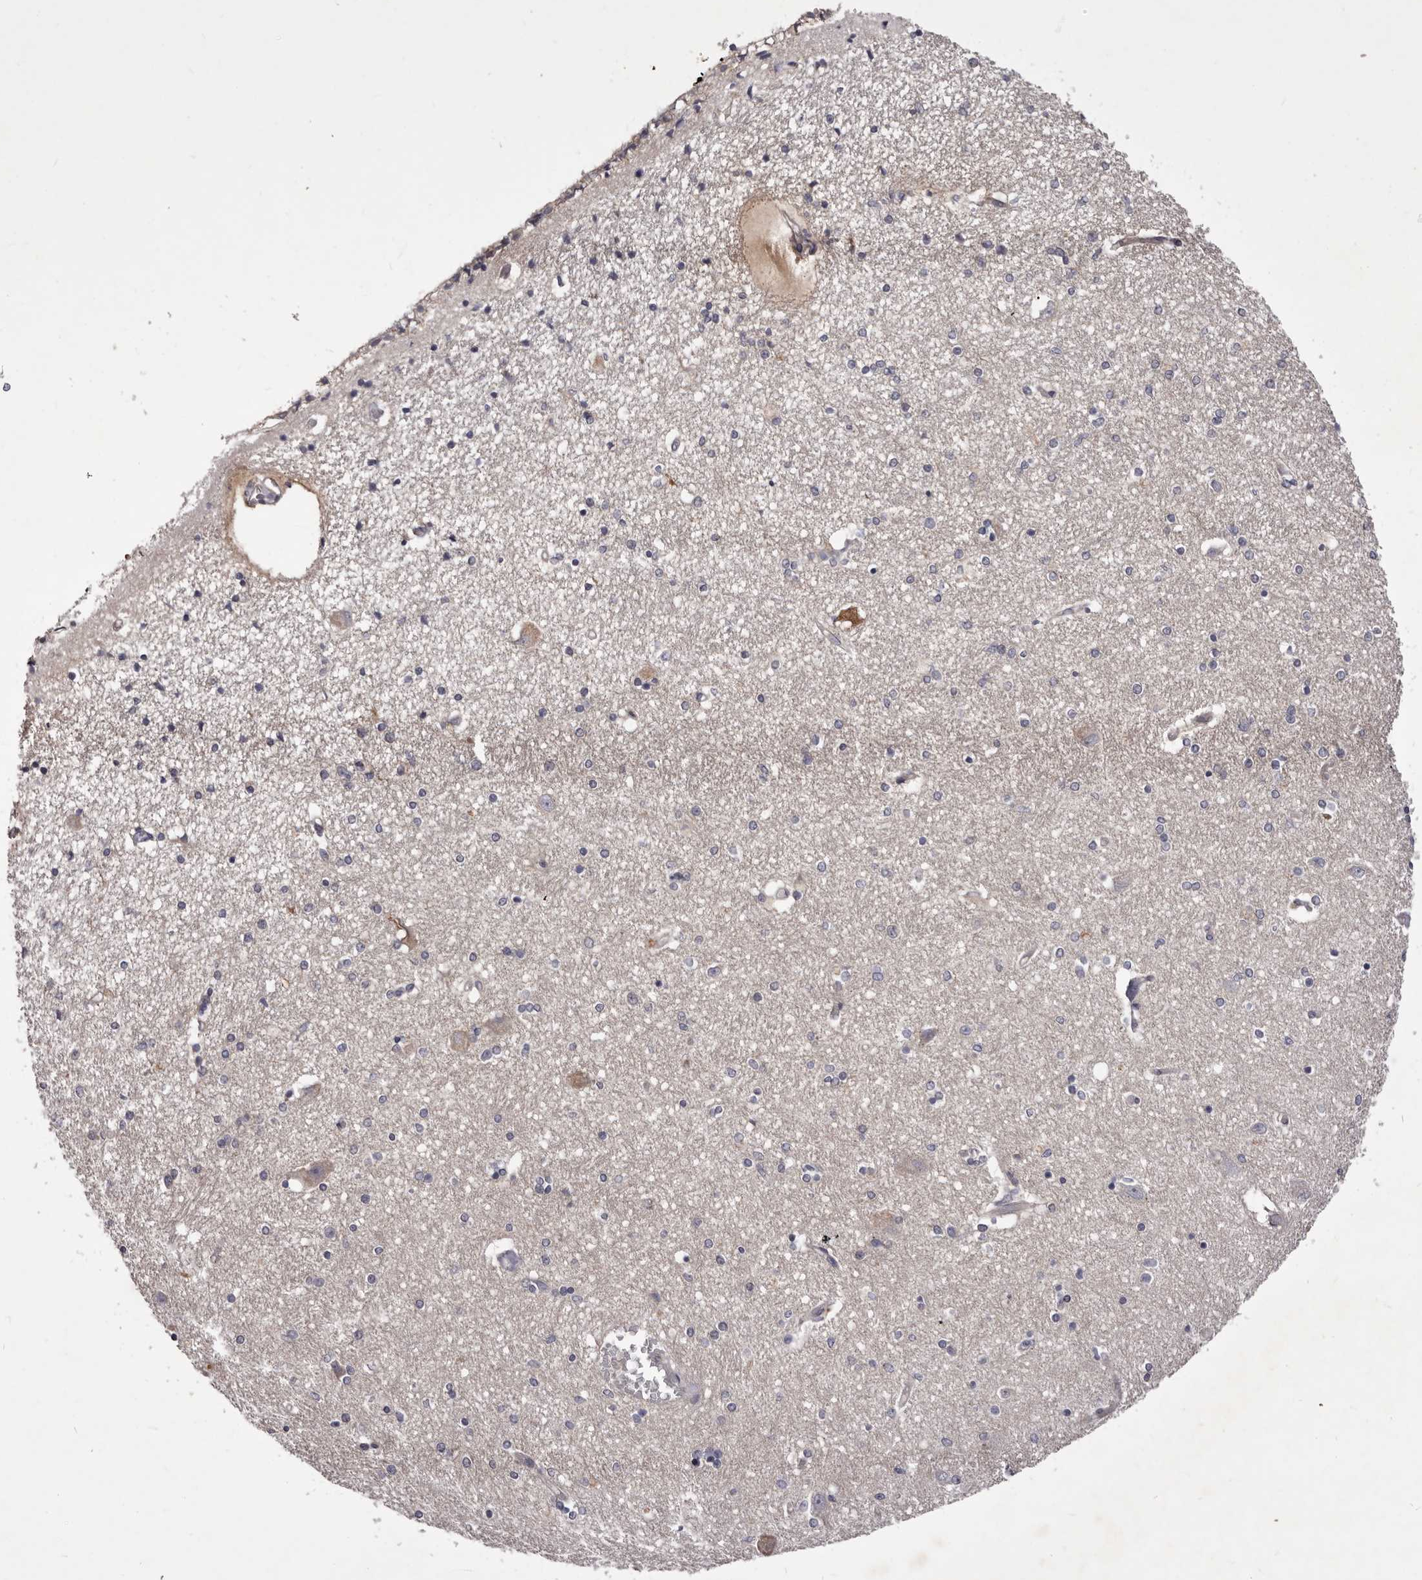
{"staining": {"intensity": "negative", "quantity": "none", "location": "none"}, "tissue": "hippocampus", "cell_type": "Glial cells", "image_type": "normal", "snomed": [{"axis": "morphology", "description": "Normal tissue, NOS"}, {"axis": "topography", "description": "Hippocampus"}], "caption": "Immunohistochemistry (IHC) micrograph of unremarkable human hippocampus stained for a protein (brown), which reveals no positivity in glial cells.", "gene": "PEG10", "patient": {"sex": "female", "age": 54}}